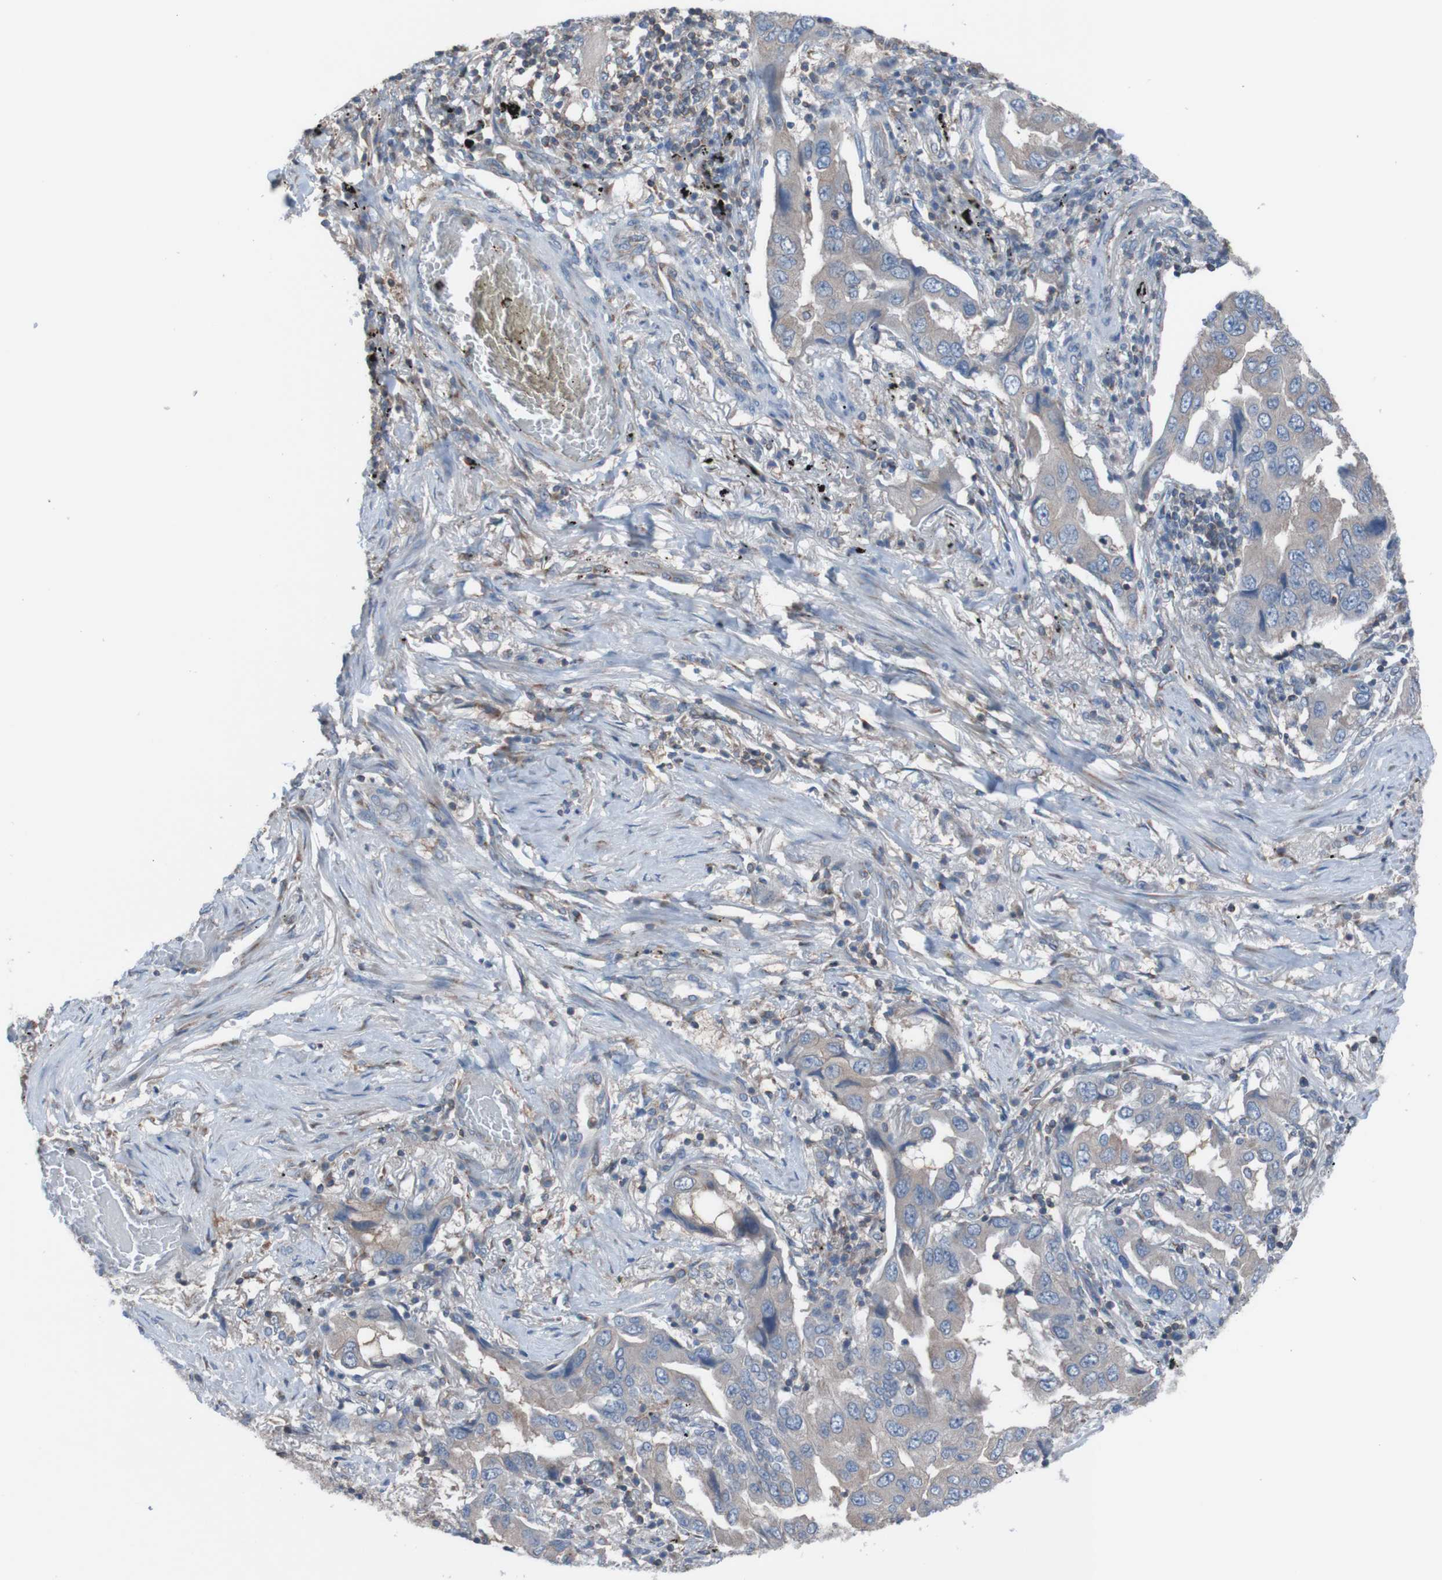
{"staining": {"intensity": "weak", "quantity": "25%-75%", "location": "cytoplasmic/membranous"}, "tissue": "lung cancer", "cell_type": "Tumor cells", "image_type": "cancer", "snomed": [{"axis": "morphology", "description": "Adenocarcinoma, NOS"}, {"axis": "topography", "description": "Lung"}], "caption": "IHC staining of lung adenocarcinoma, which demonstrates low levels of weak cytoplasmic/membranous staining in approximately 25%-75% of tumor cells indicating weak cytoplasmic/membranous protein expression. The staining was performed using DAB (brown) for protein detection and nuclei were counterstained in hematoxylin (blue).", "gene": "MINAR1", "patient": {"sex": "female", "age": 65}}